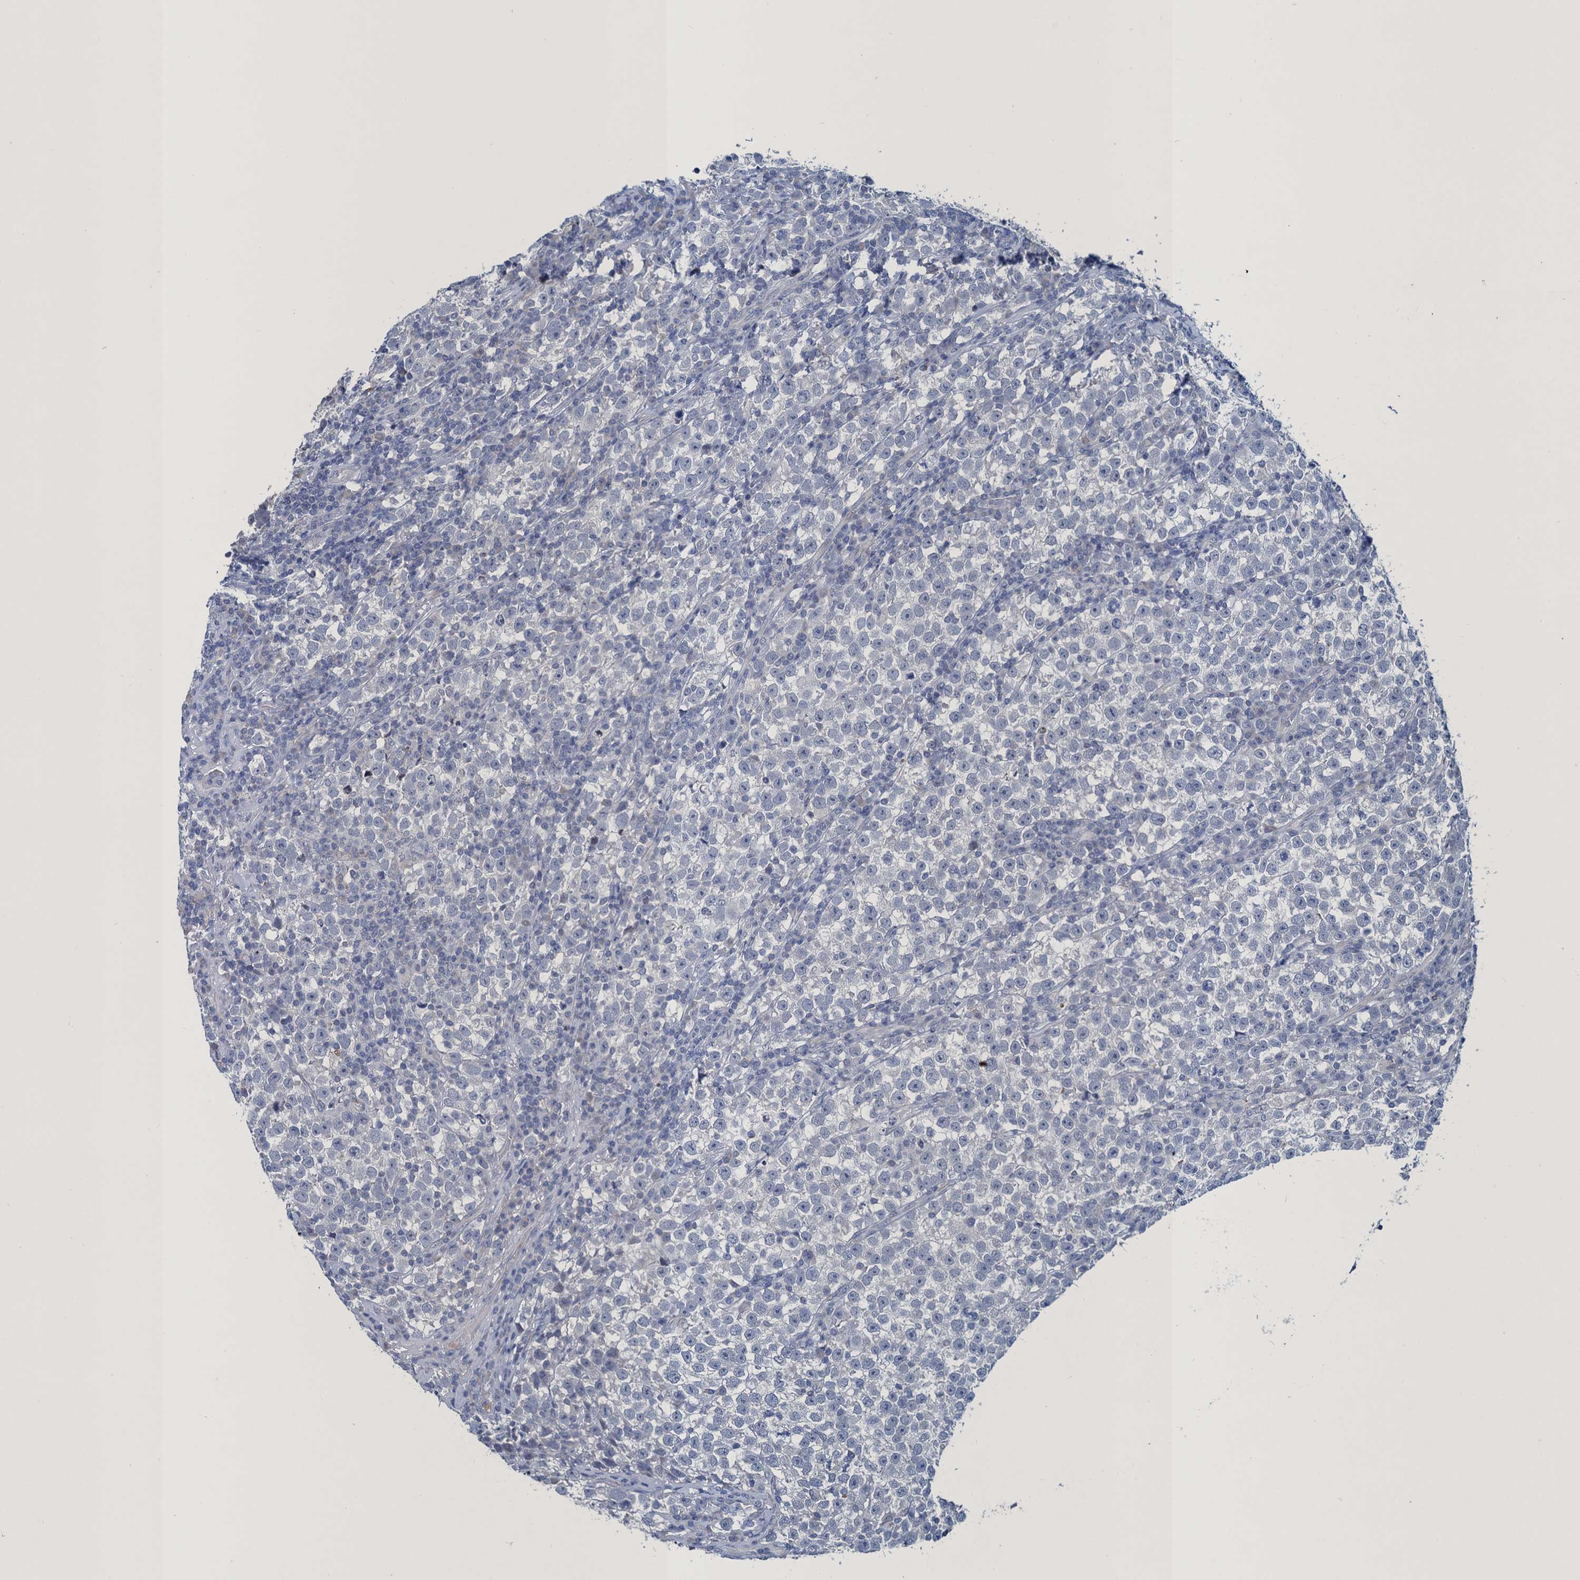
{"staining": {"intensity": "negative", "quantity": "none", "location": "none"}, "tissue": "testis cancer", "cell_type": "Tumor cells", "image_type": "cancer", "snomed": [{"axis": "morphology", "description": "Normal tissue, NOS"}, {"axis": "morphology", "description": "Seminoma, NOS"}, {"axis": "topography", "description": "Testis"}], "caption": "Immunohistochemistry photomicrograph of human testis cancer (seminoma) stained for a protein (brown), which demonstrates no positivity in tumor cells.", "gene": "ATOSA", "patient": {"sex": "male", "age": 43}}